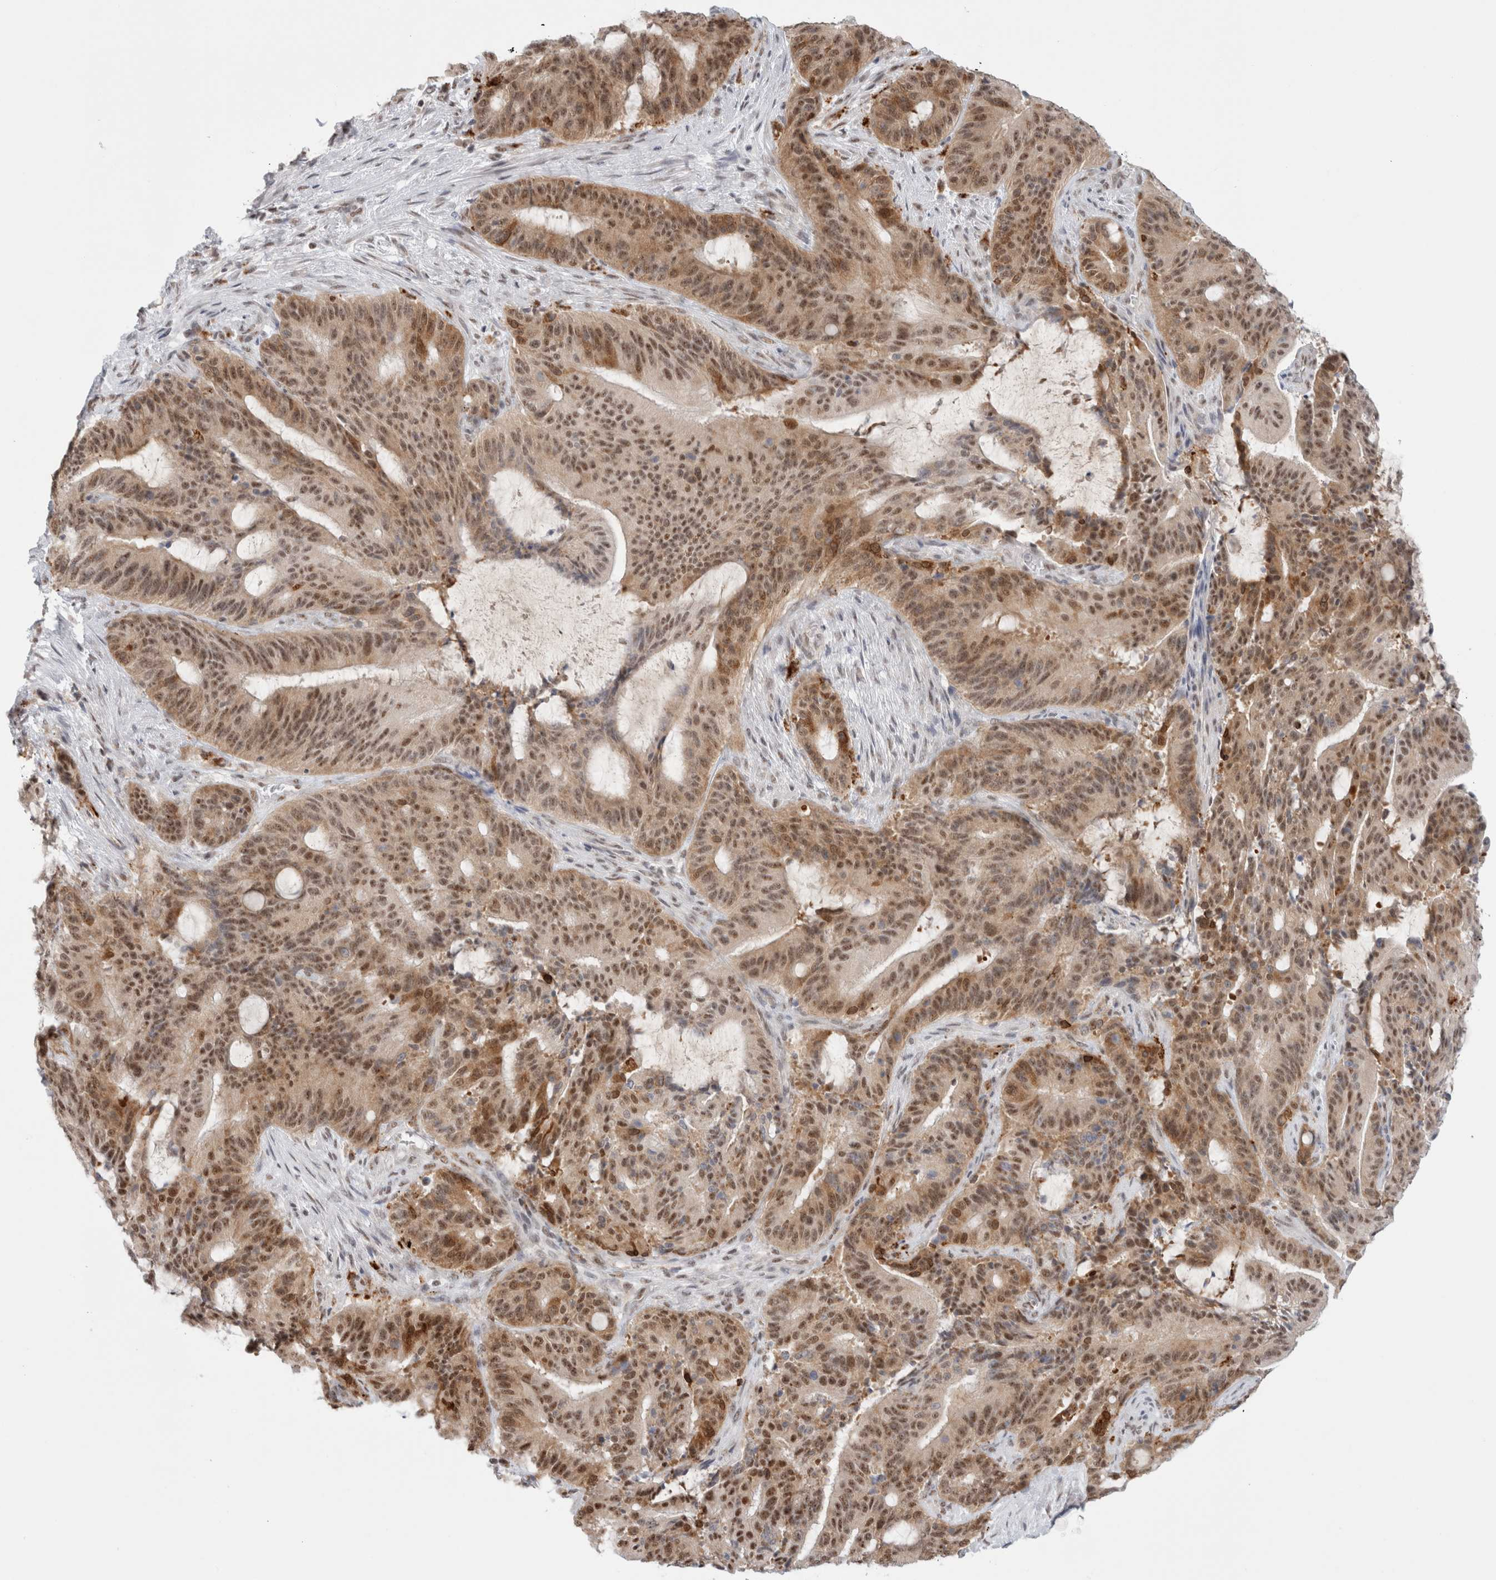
{"staining": {"intensity": "moderate", "quantity": ">75%", "location": "cytoplasmic/membranous,nuclear"}, "tissue": "liver cancer", "cell_type": "Tumor cells", "image_type": "cancer", "snomed": [{"axis": "morphology", "description": "Normal tissue, NOS"}, {"axis": "morphology", "description": "Cholangiocarcinoma"}, {"axis": "topography", "description": "Liver"}, {"axis": "topography", "description": "Peripheral nerve tissue"}], "caption": "This image demonstrates immunohistochemistry (IHC) staining of human cholangiocarcinoma (liver), with medium moderate cytoplasmic/membranous and nuclear expression in approximately >75% of tumor cells.", "gene": "TRMT12", "patient": {"sex": "female", "age": 73}}